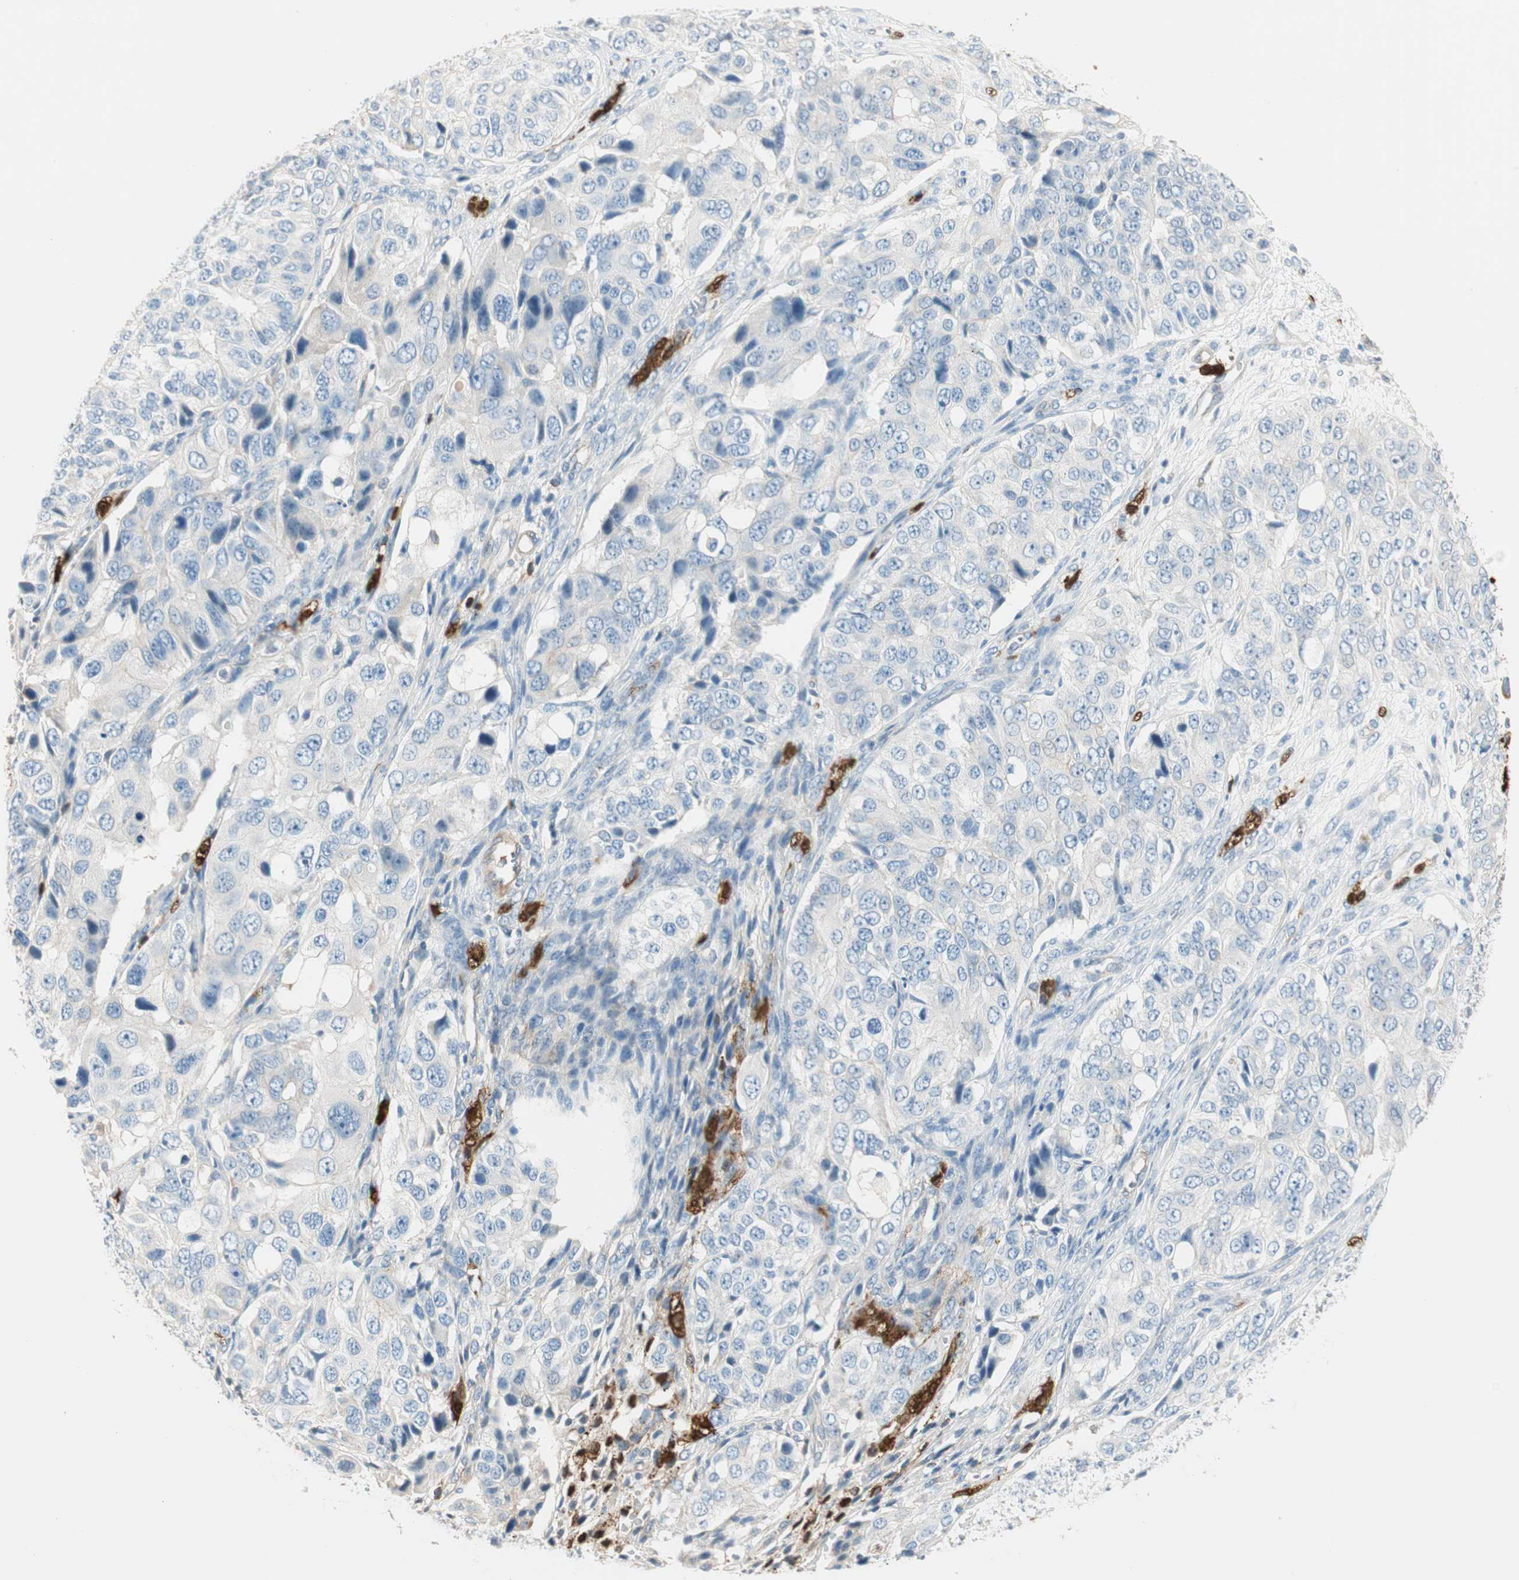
{"staining": {"intensity": "negative", "quantity": "none", "location": "none"}, "tissue": "ovarian cancer", "cell_type": "Tumor cells", "image_type": "cancer", "snomed": [{"axis": "morphology", "description": "Carcinoma, endometroid"}, {"axis": "topography", "description": "Ovary"}], "caption": "High power microscopy image of an IHC photomicrograph of ovarian cancer (endometroid carcinoma), revealing no significant staining in tumor cells.", "gene": "CDK3", "patient": {"sex": "female", "age": 51}}